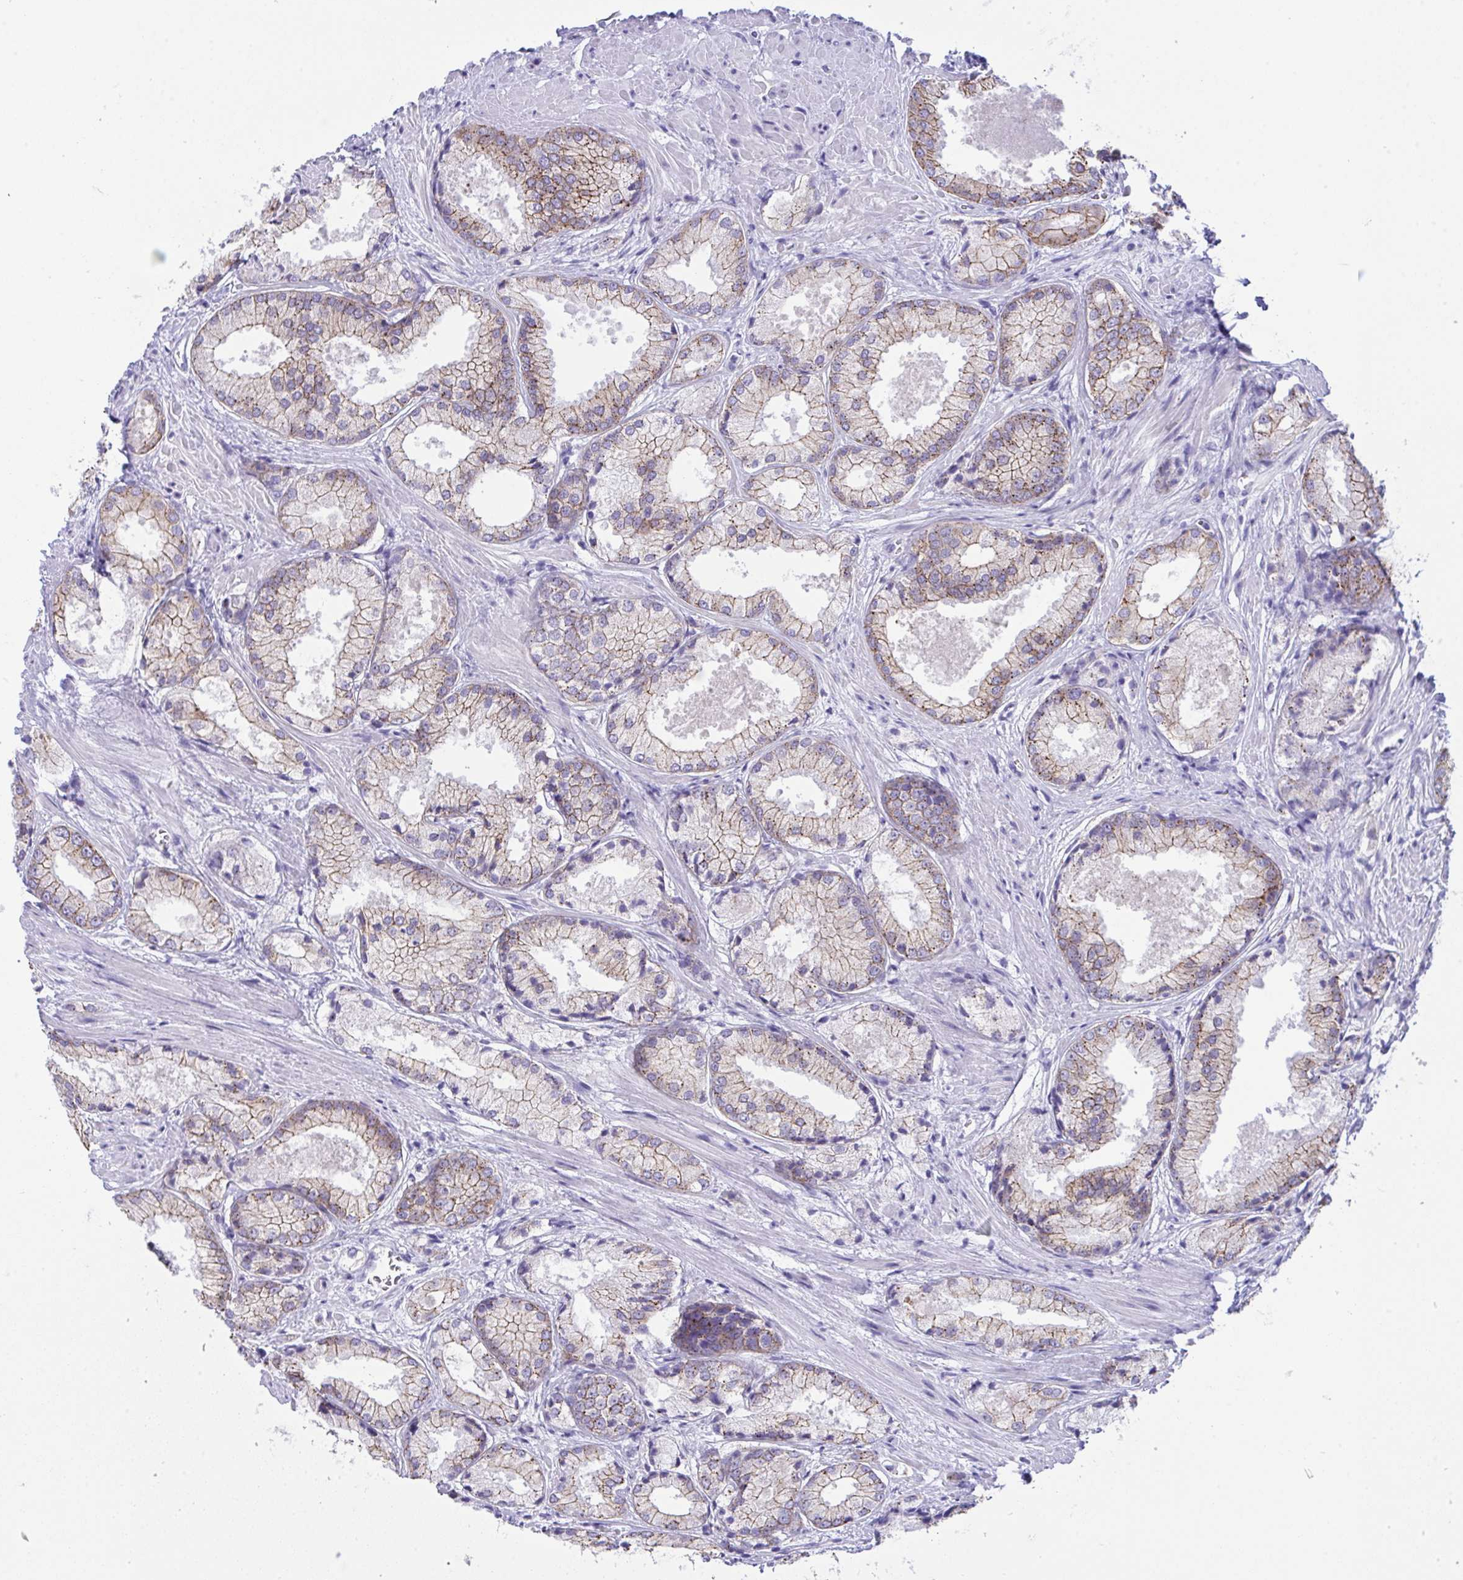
{"staining": {"intensity": "moderate", "quantity": "25%-75%", "location": "cytoplasmic/membranous"}, "tissue": "prostate cancer", "cell_type": "Tumor cells", "image_type": "cancer", "snomed": [{"axis": "morphology", "description": "Adenocarcinoma, High grade"}, {"axis": "topography", "description": "Prostate"}], "caption": "A histopathology image showing moderate cytoplasmic/membranous positivity in about 25%-75% of tumor cells in high-grade adenocarcinoma (prostate), as visualized by brown immunohistochemical staining.", "gene": "GLB1L2", "patient": {"sex": "male", "age": 68}}